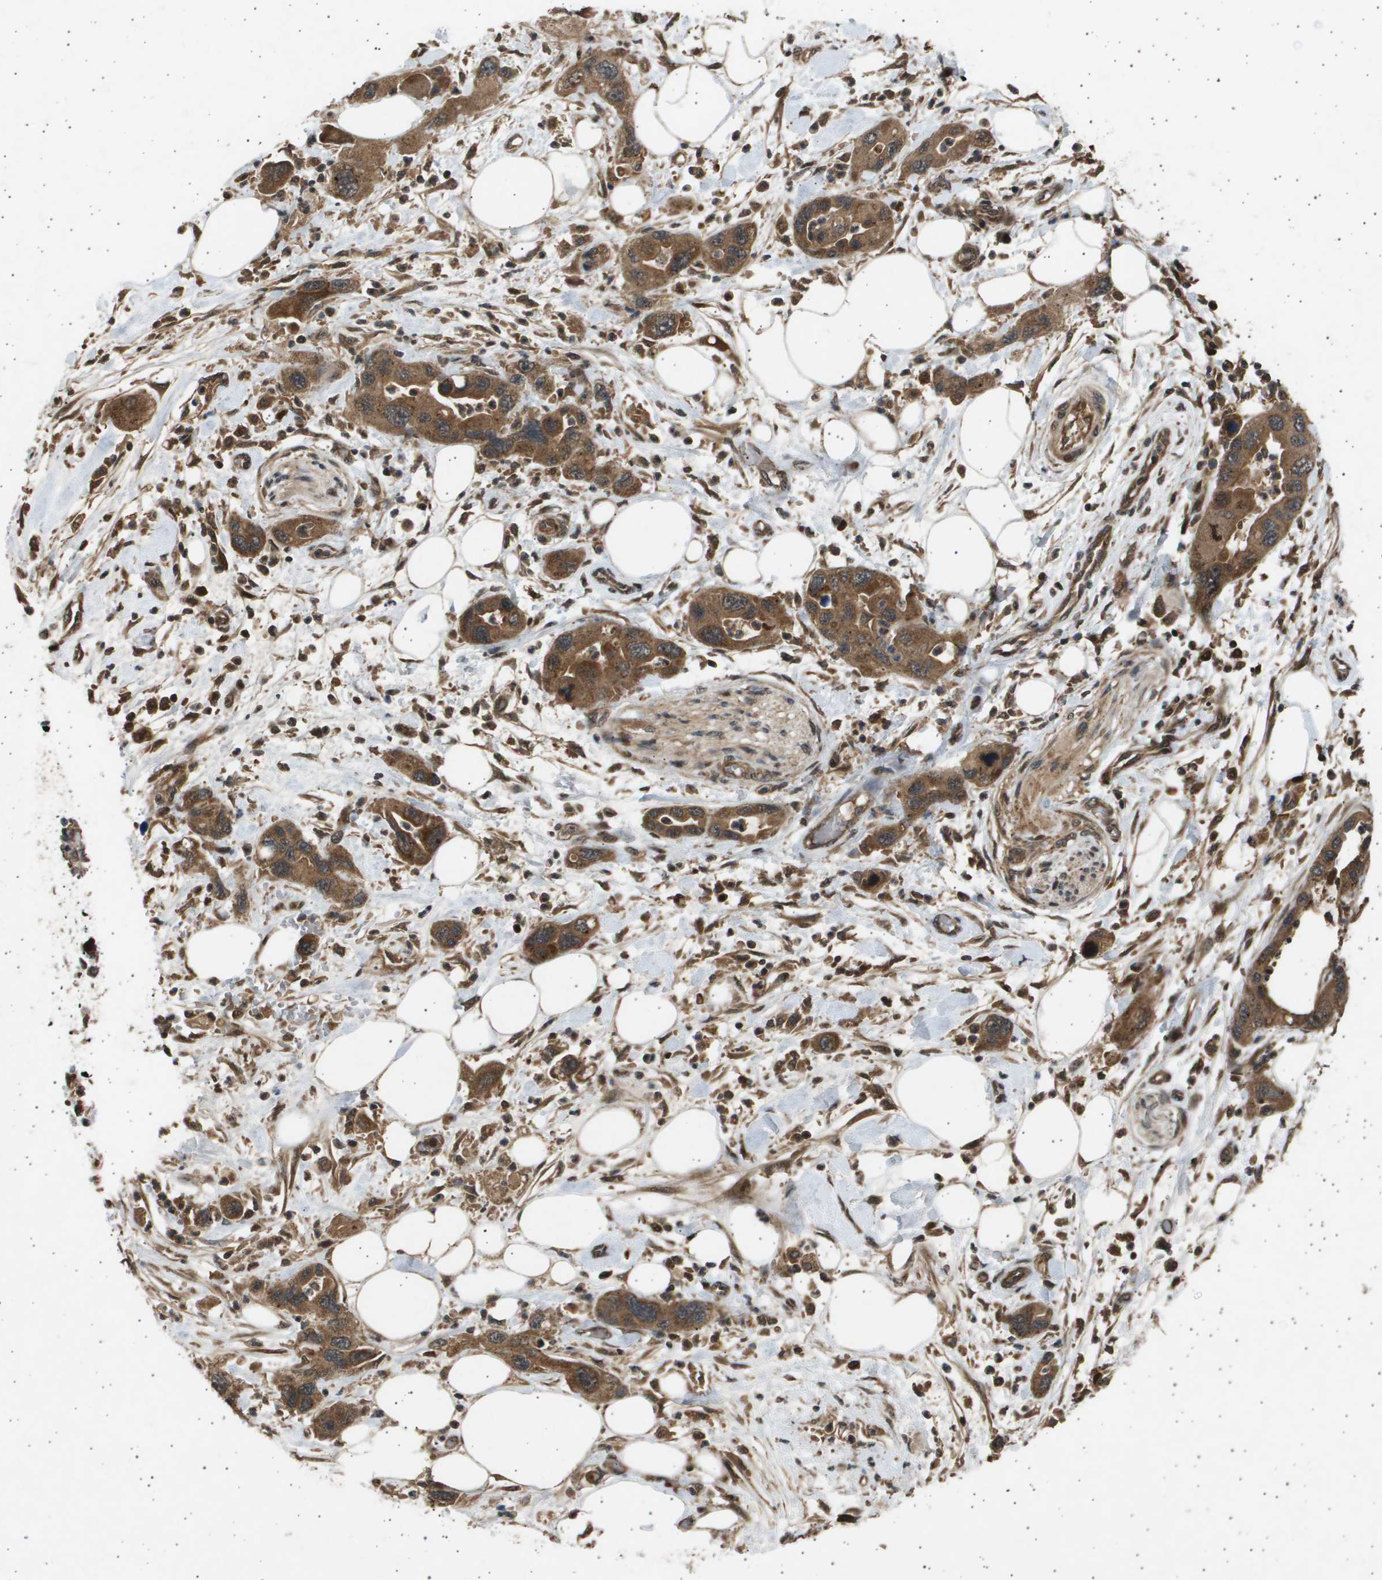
{"staining": {"intensity": "moderate", "quantity": ">75%", "location": "cytoplasmic/membranous"}, "tissue": "pancreatic cancer", "cell_type": "Tumor cells", "image_type": "cancer", "snomed": [{"axis": "morphology", "description": "Normal tissue, NOS"}, {"axis": "morphology", "description": "Adenocarcinoma, NOS"}, {"axis": "topography", "description": "Pancreas"}], "caption": "High-magnification brightfield microscopy of pancreatic cancer stained with DAB (3,3'-diaminobenzidine) (brown) and counterstained with hematoxylin (blue). tumor cells exhibit moderate cytoplasmic/membranous staining is present in approximately>75% of cells.", "gene": "TNRC6A", "patient": {"sex": "female", "age": 71}}